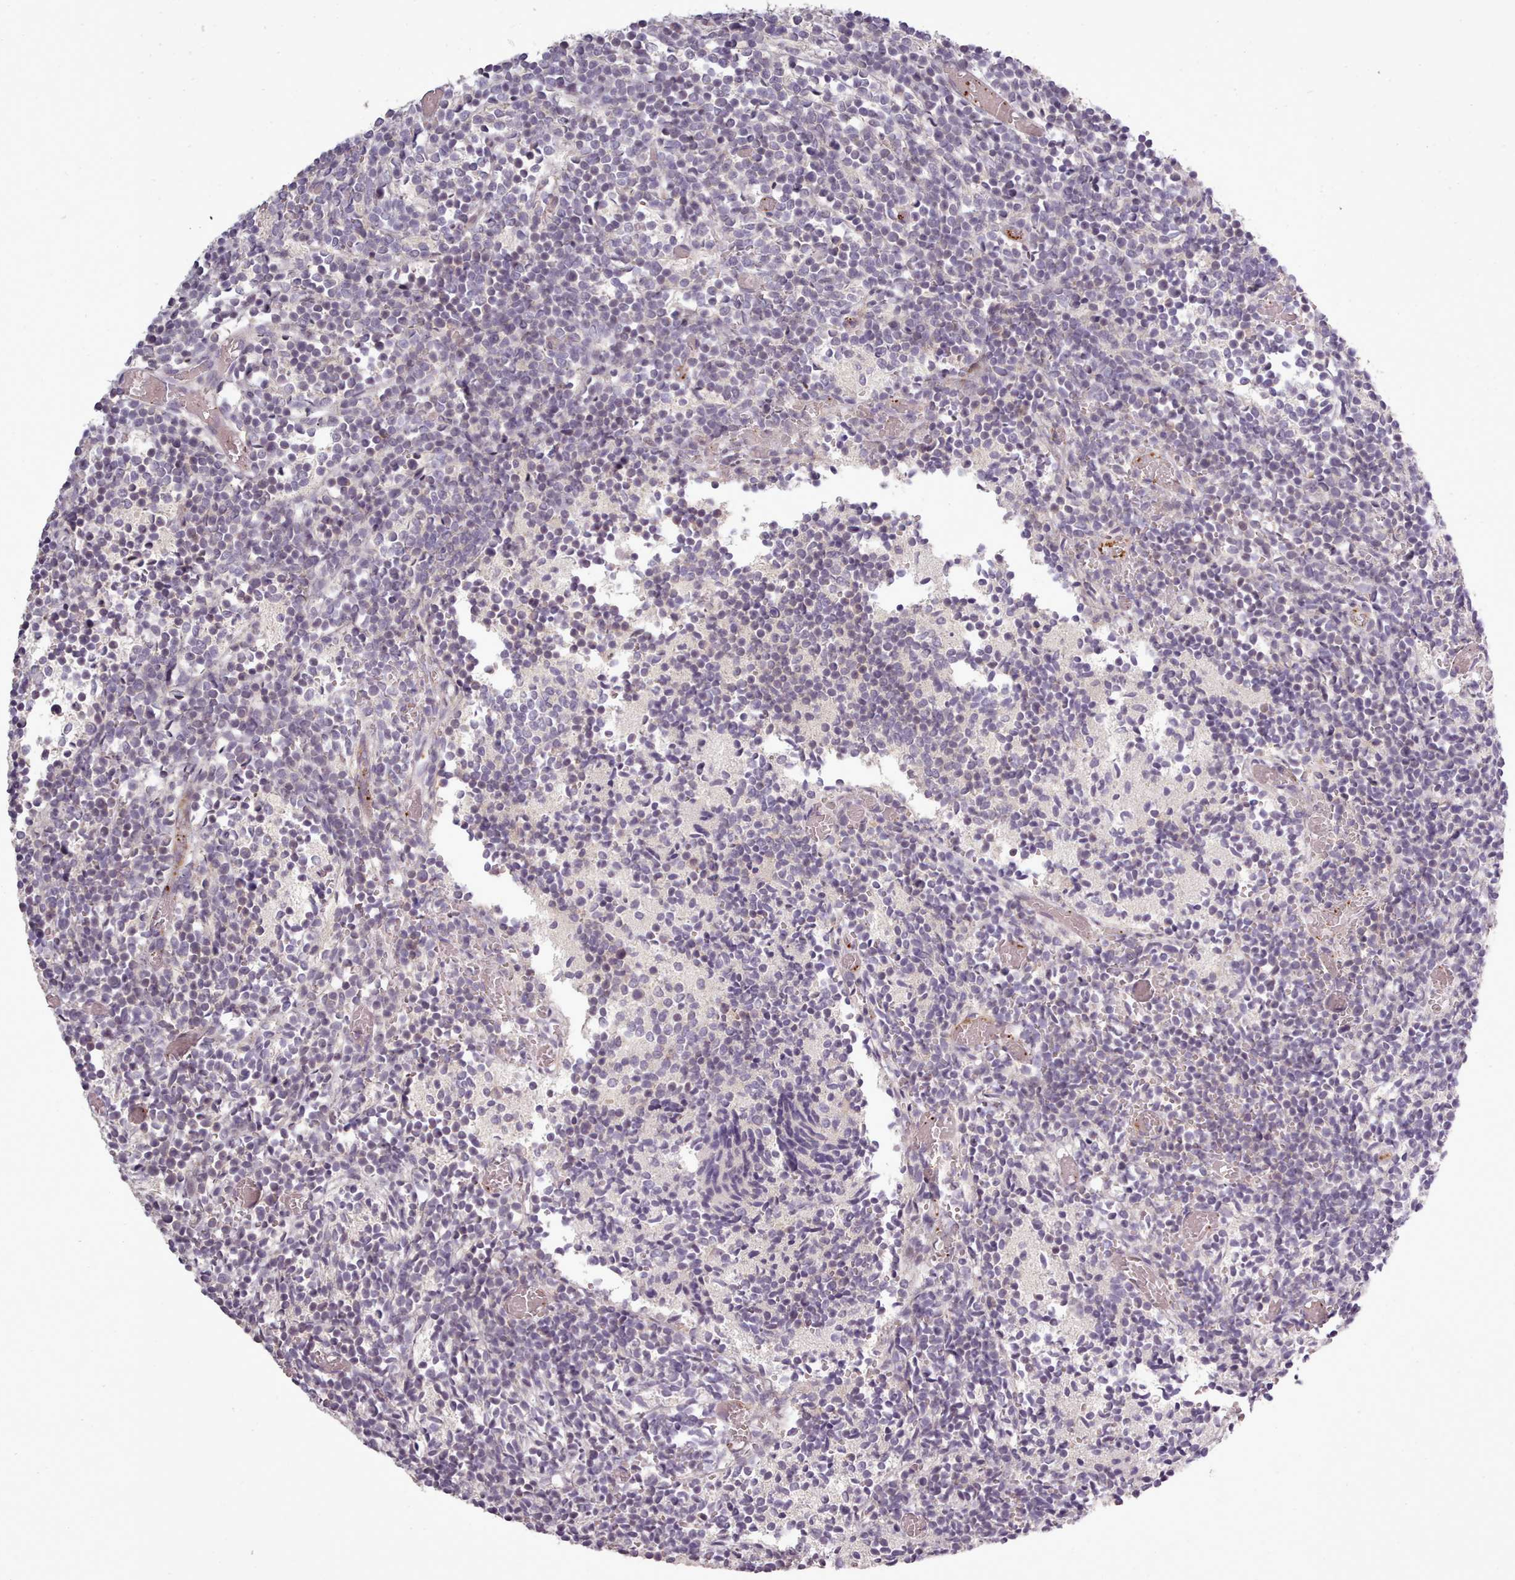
{"staining": {"intensity": "negative", "quantity": "none", "location": "none"}, "tissue": "glioma", "cell_type": "Tumor cells", "image_type": "cancer", "snomed": [{"axis": "morphology", "description": "Glioma, malignant, Low grade"}, {"axis": "topography", "description": "Brain"}], "caption": "Human malignant glioma (low-grade) stained for a protein using immunohistochemistry (IHC) shows no staining in tumor cells.", "gene": "LEFTY2", "patient": {"sex": "female", "age": 1}}